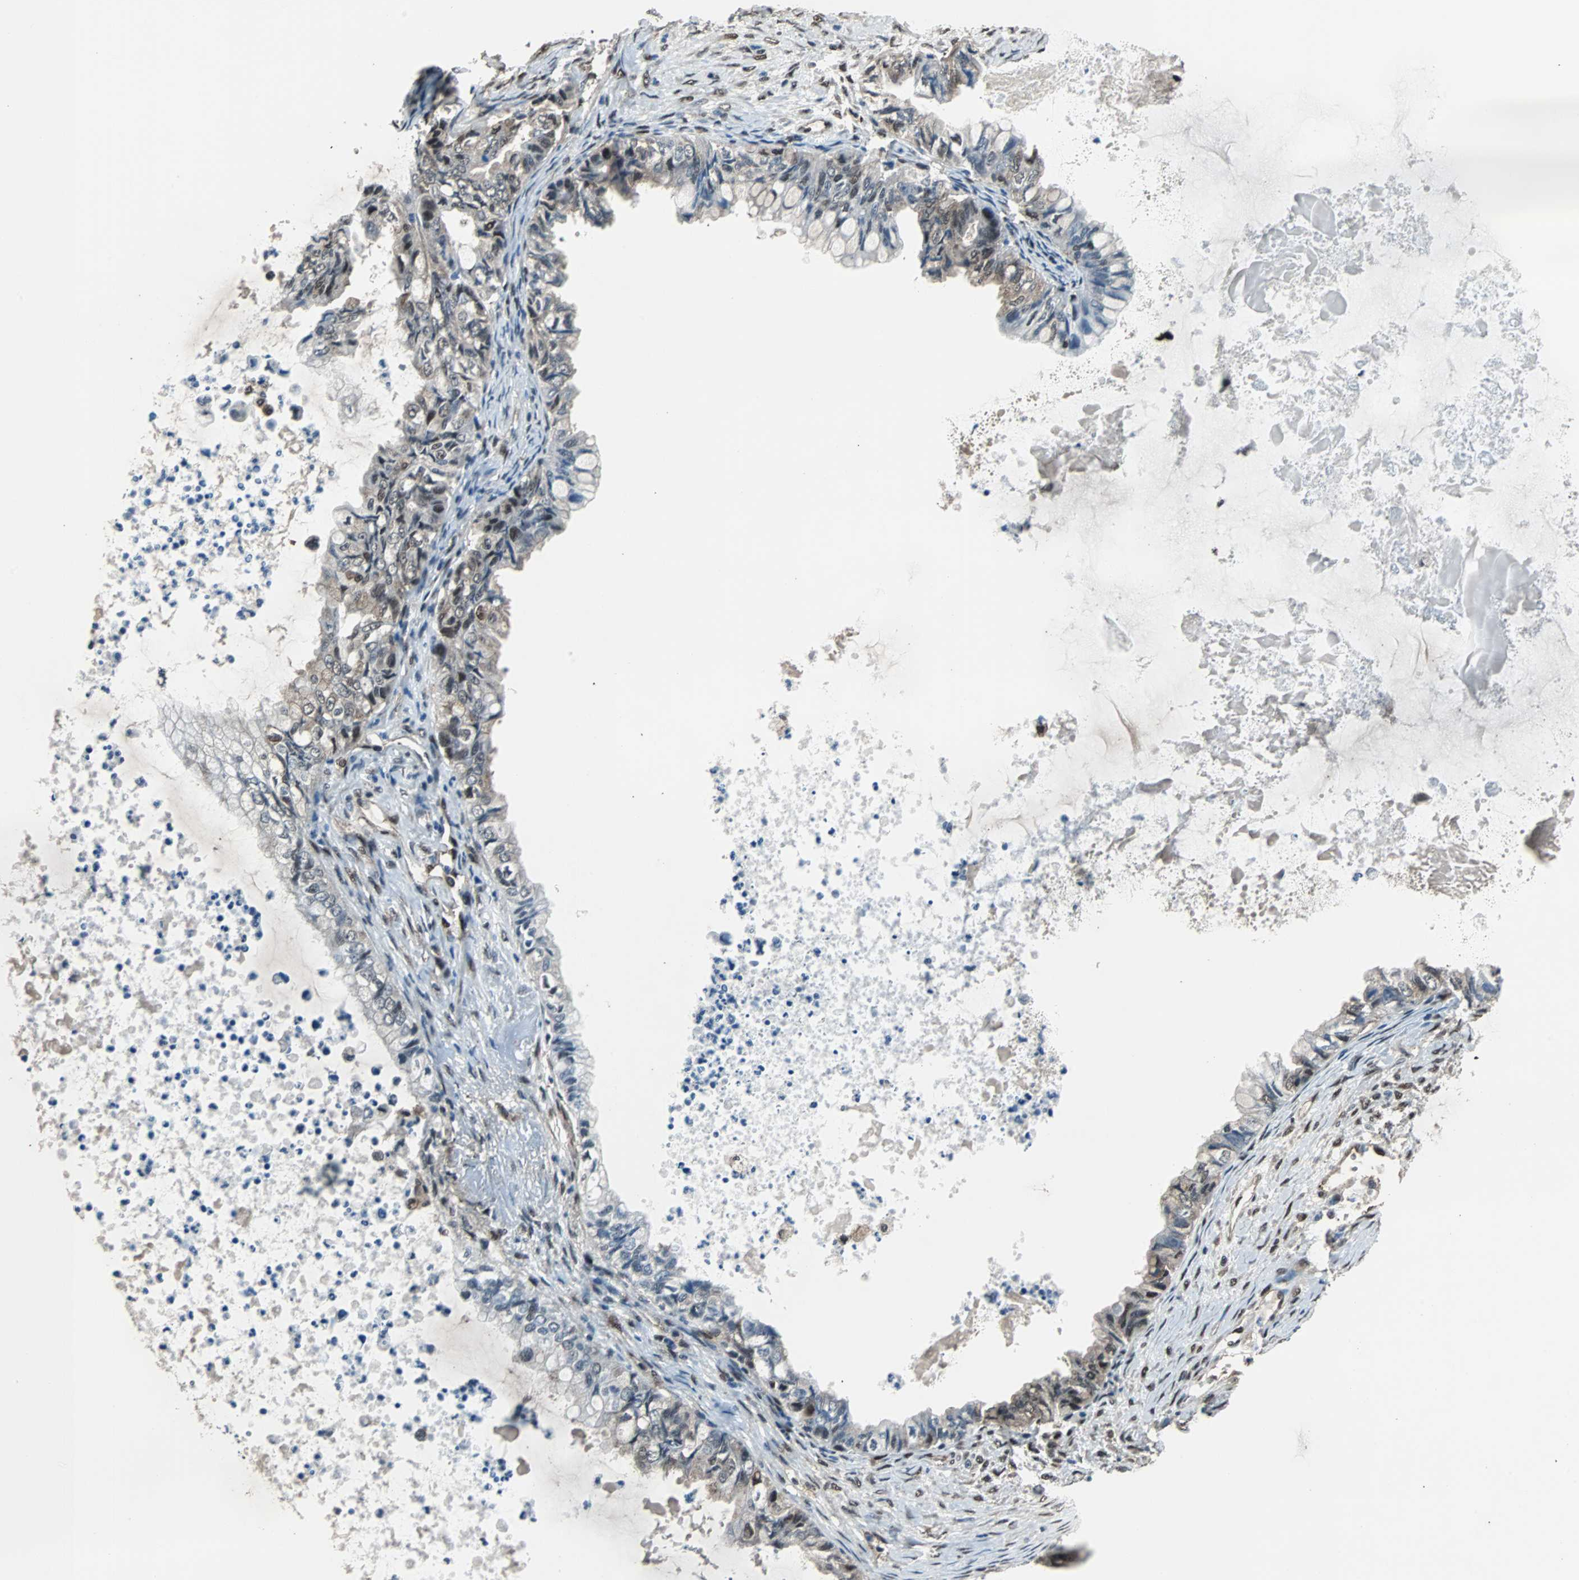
{"staining": {"intensity": "moderate", "quantity": "25%-75%", "location": "cytoplasmic/membranous,nuclear"}, "tissue": "ovarian cancer", "cell_type": "Tumor cells", "image_type": "cancer", "snomed": [{"axis": "morphology", "description": "Cystadenocarcinoma, mucinous, NOS"}, {"axis": "topography", "description": "Ovary"}], "caption": "Ovarian cancer (mucinous cystadenocarcinoma) tissue demonstrates moderate cytoplasmic/membranous and nuclear staining in approximately 25%-75% of tumor cells, visualized by immunohistochemistry. The protein of interest is shown in brown color, while the nuclei are stained blue.", "gene": "VCP", "patient": {"sex": "female", "age": 80}}